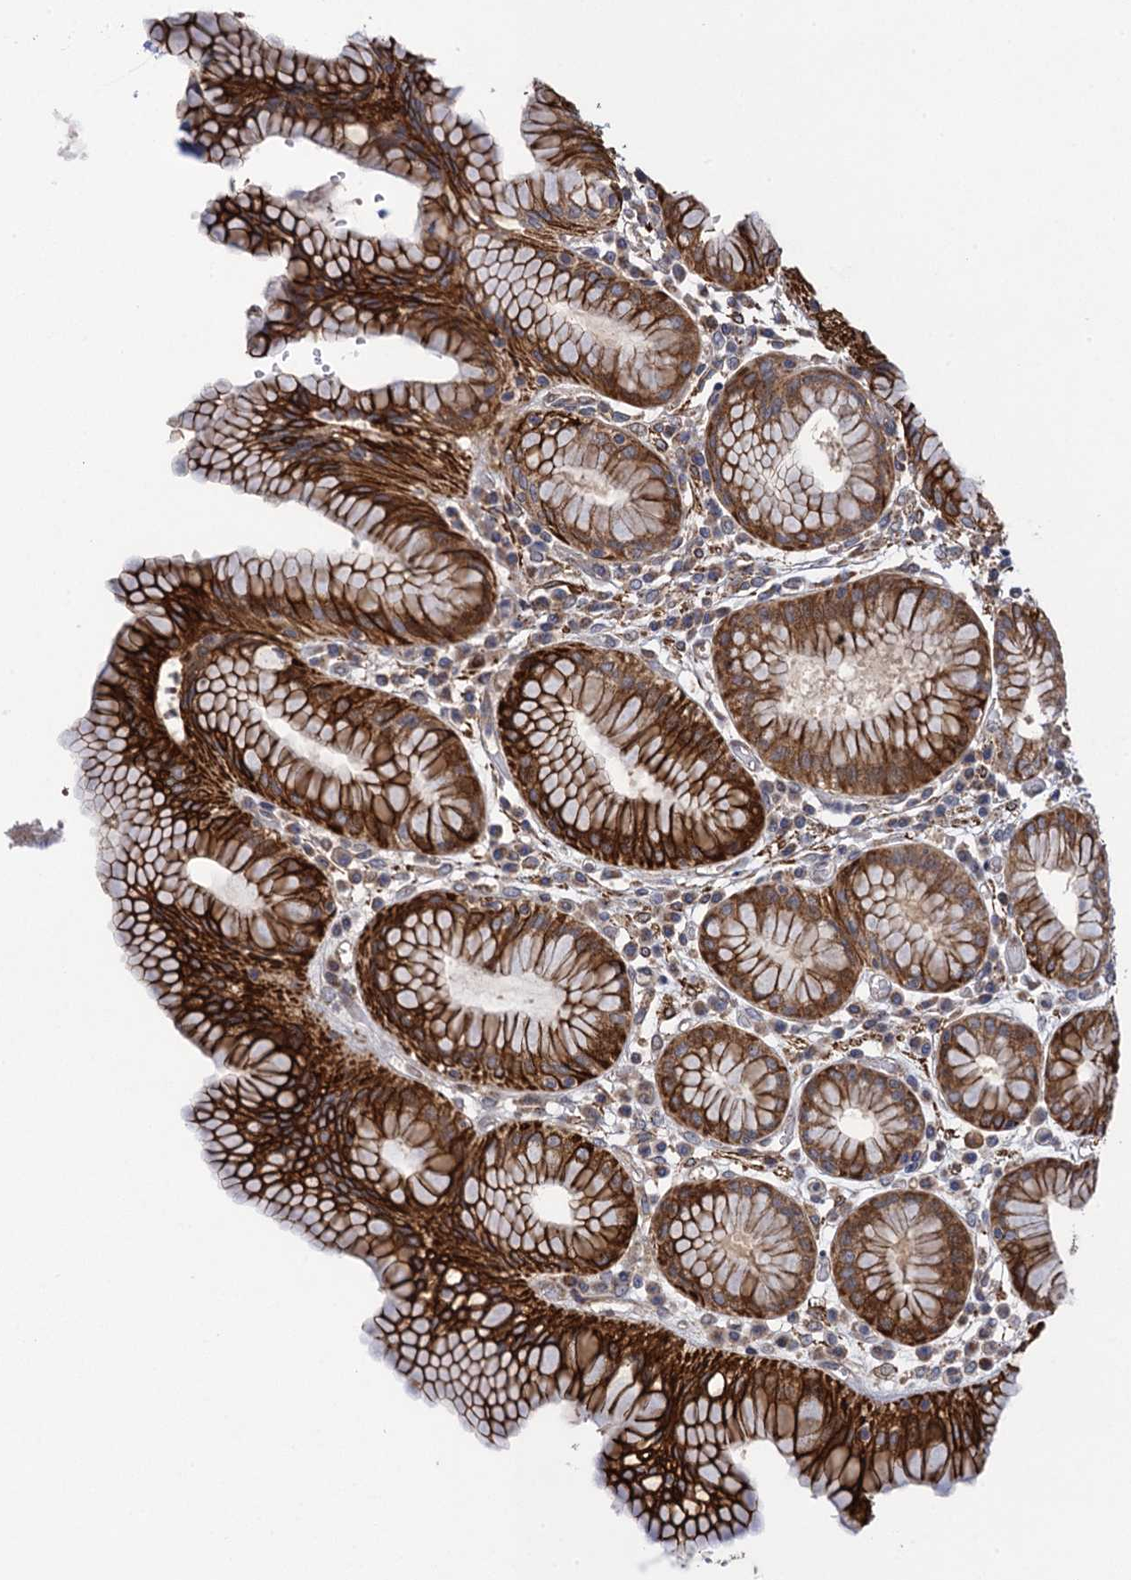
{"staining": {"intensity": "strong", "quantity": "25%-75%", "location": "cytoplasmic/membranous"}, "tissue": "stomach", "cell_type": "Glandular cells", "image_type": "normal", "snomed": [{"axis": "morphology", "description": "Normal tissue, NOS"}, {"axis": "topography", "description": "Stomach"}, {"axis": "topography", "description": "Stomach, lower"}], "caption": "High-magnification brightfield microscopy of normal stomach stained with DAB (3,3'-diaminobenzidine) (brown) and counterstained with hematoxylin (blue). glandular cells exhibit strong cytoplasmic/membranous expression is identified in approximately25%-75% of cells.", "gene": "WDR88", "patient": {"sex": "female", "age": 56}}